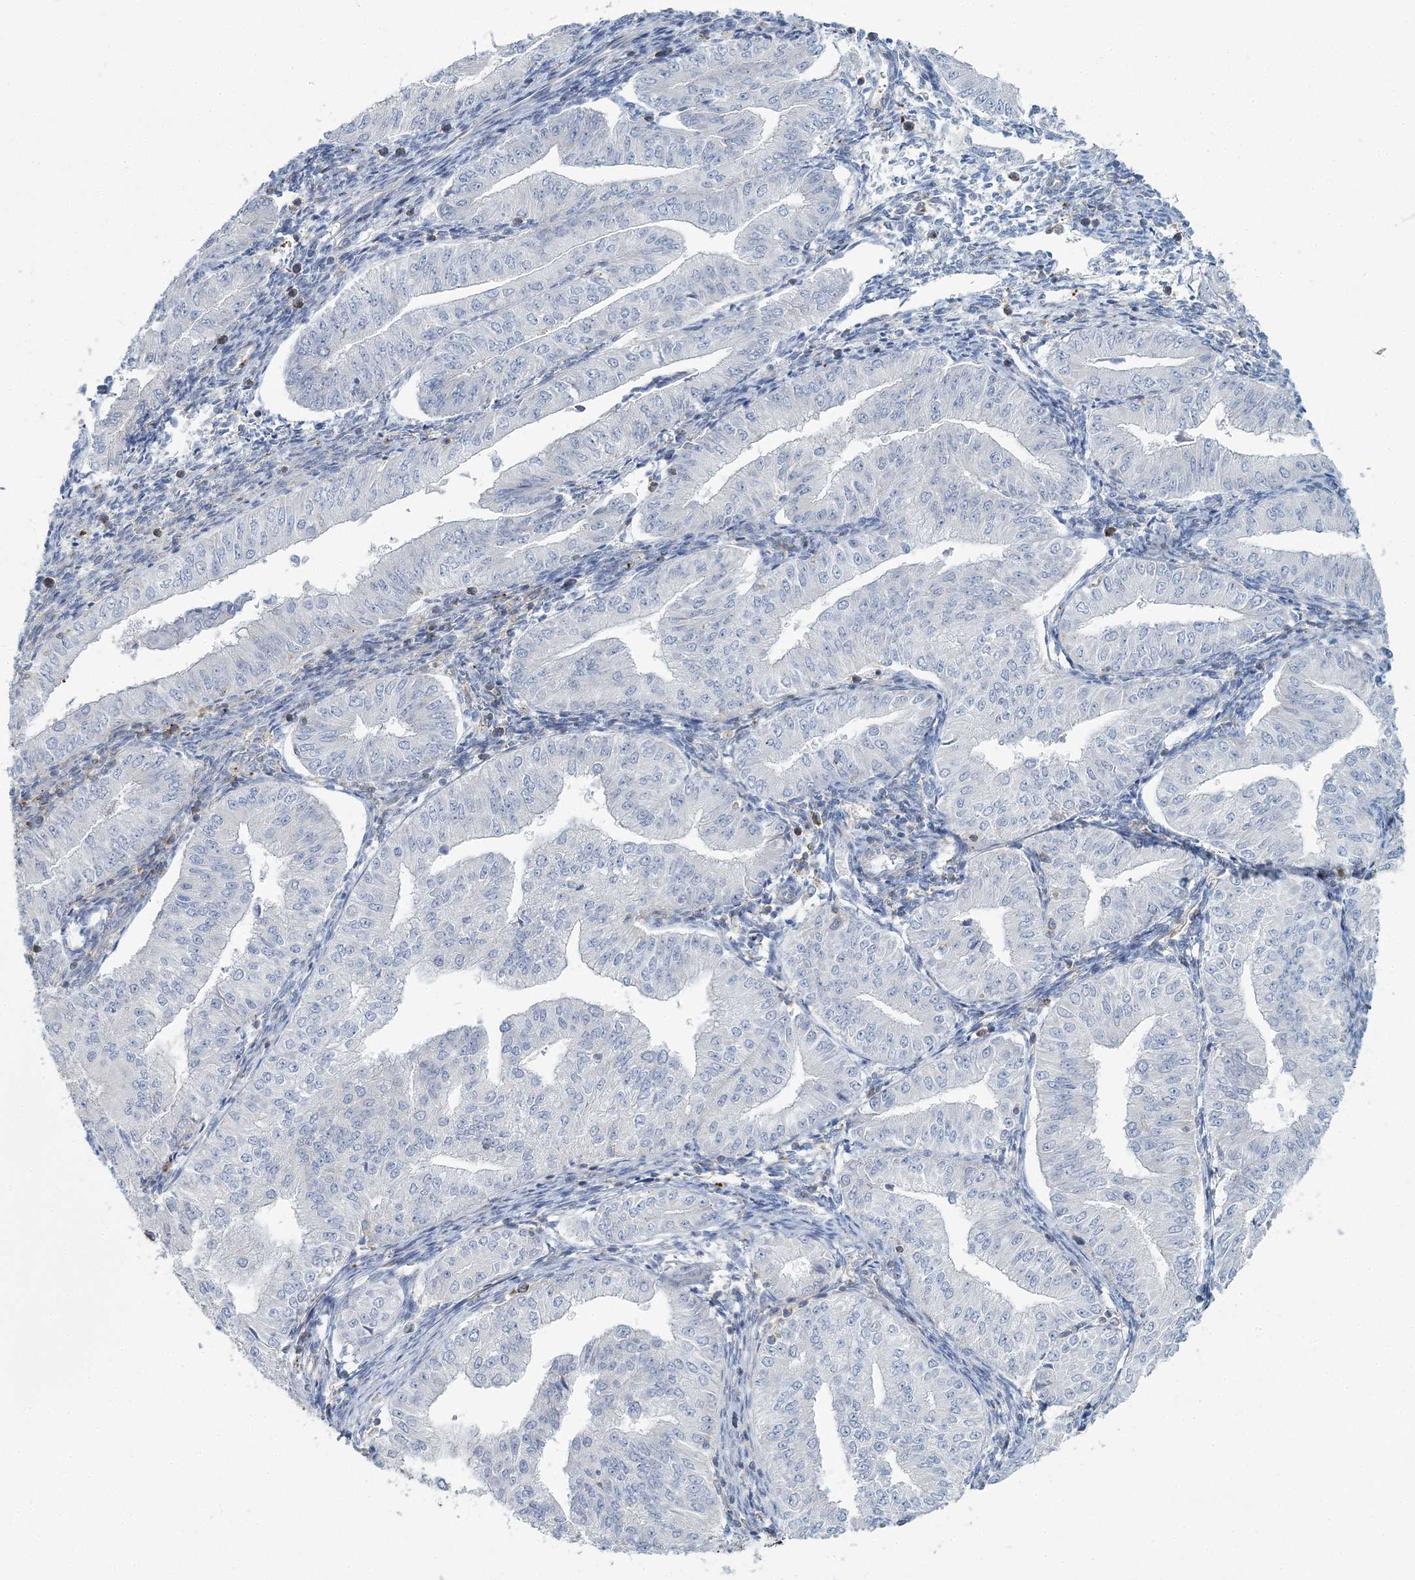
{"staining": {"intensity": "negative", "quantity": "none", "location": "none"}, "tissue": "endometrial cancer", "cell_type": "Tumor cells", "image_type": "cancer", "snomed": [{"axis": "morphology", "description": "Normal tissue, NOS"}, {"axis": "morphology", "description": "Adenocarcinoma, NOS"}, {"axis": "topography", "description": "Endometrium"}], "caption": "This is an immunohistochemistry histopathology image of adenocarcinoma (endometrial). There is no expression in tumor cells.", "gene": "CUEDC2", "patient": {"sex": "female", "age": 53}}